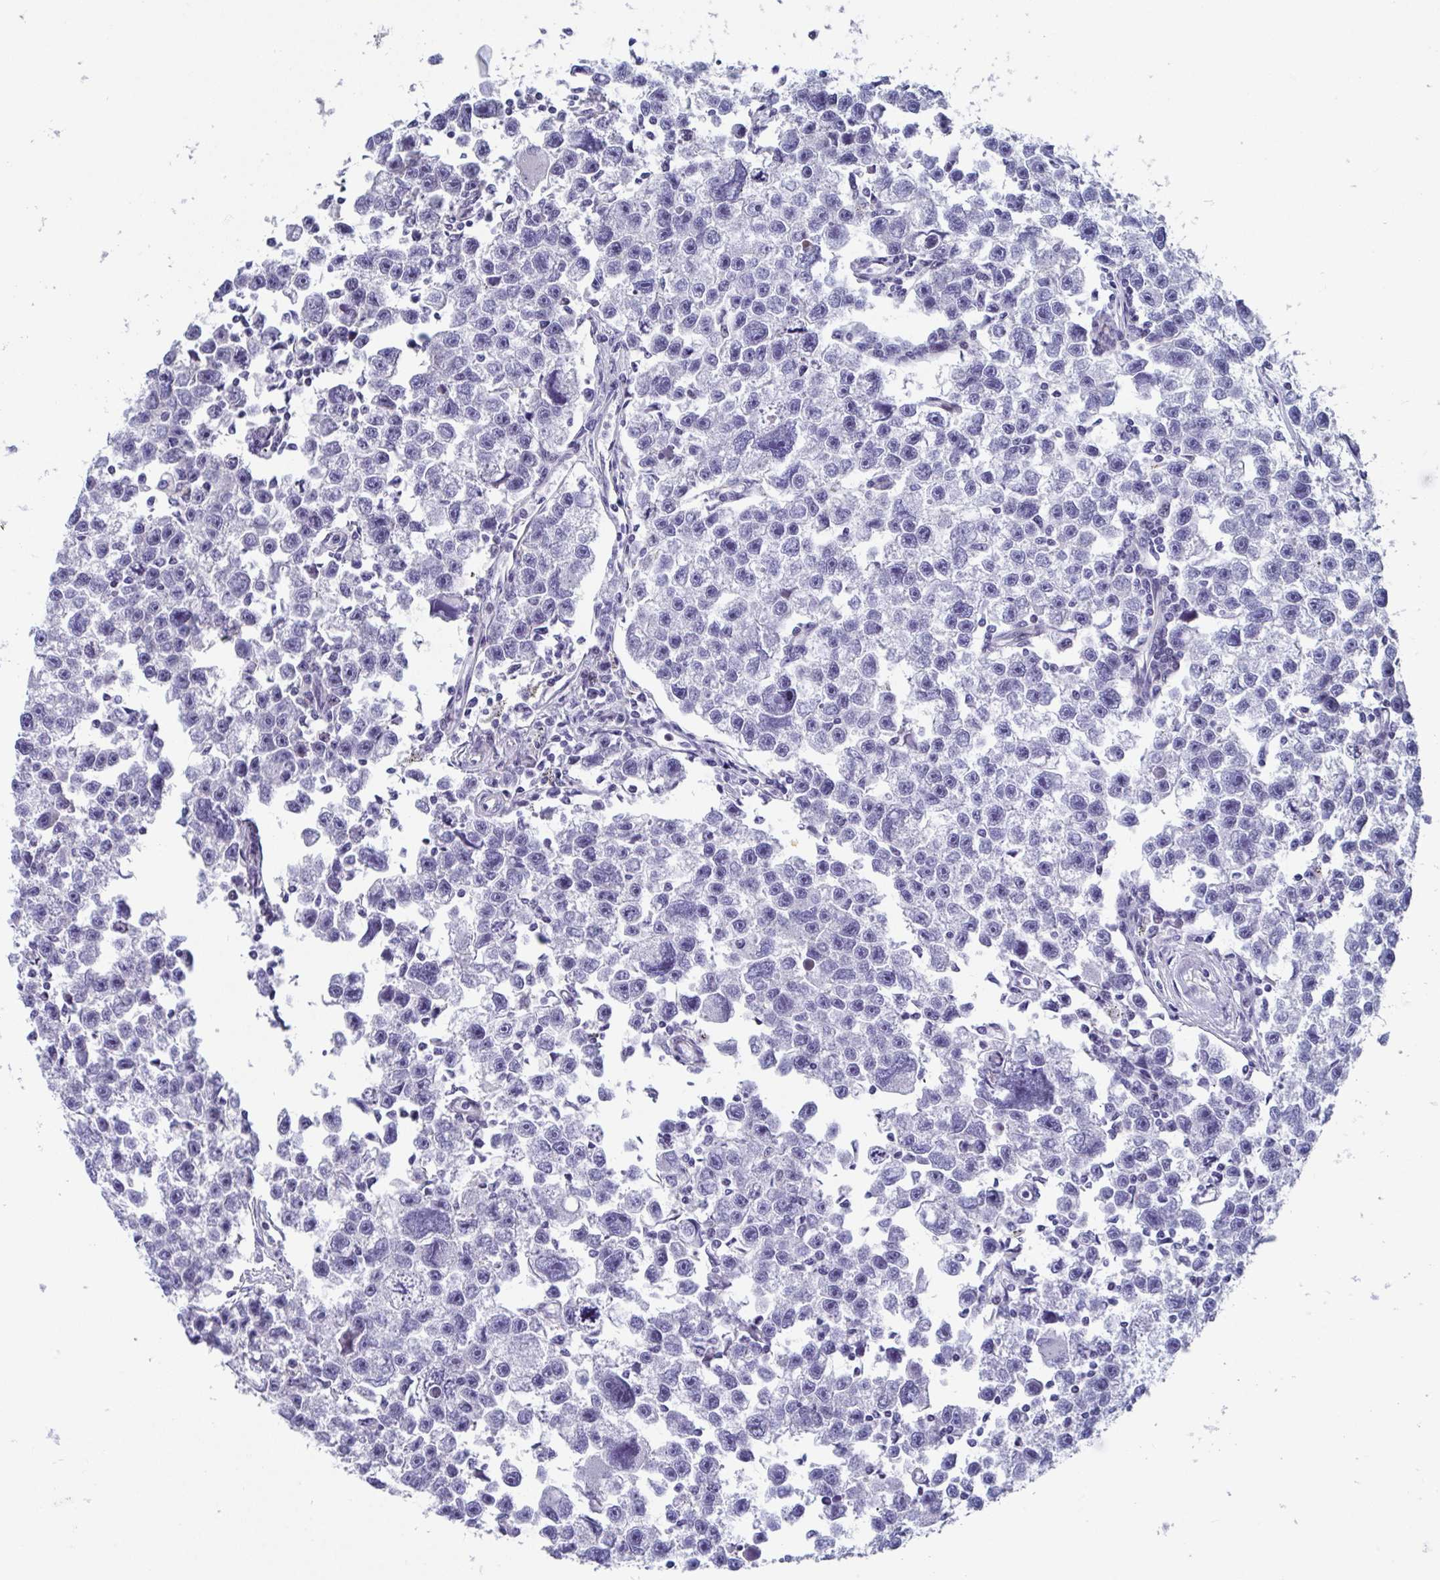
{"staining": {"intensity": "negative", "quantity": "none", "location": "none"}, "tissue": "testis cancer", "cell_type": "Tumor cells", "image_type": "cancer", "snomed": [{"axis": "morphology", "description": "Seminoma, NOS"}, {"axis": "topography", "description": "Testis"}], "caption": "High power microscopy image of an immunohistochemistry histopathology image of testis cancer, revealing no significant positivity in tumor cells.", "gene": "WDR72", "patient": {"sex": "male", "age": 26}}